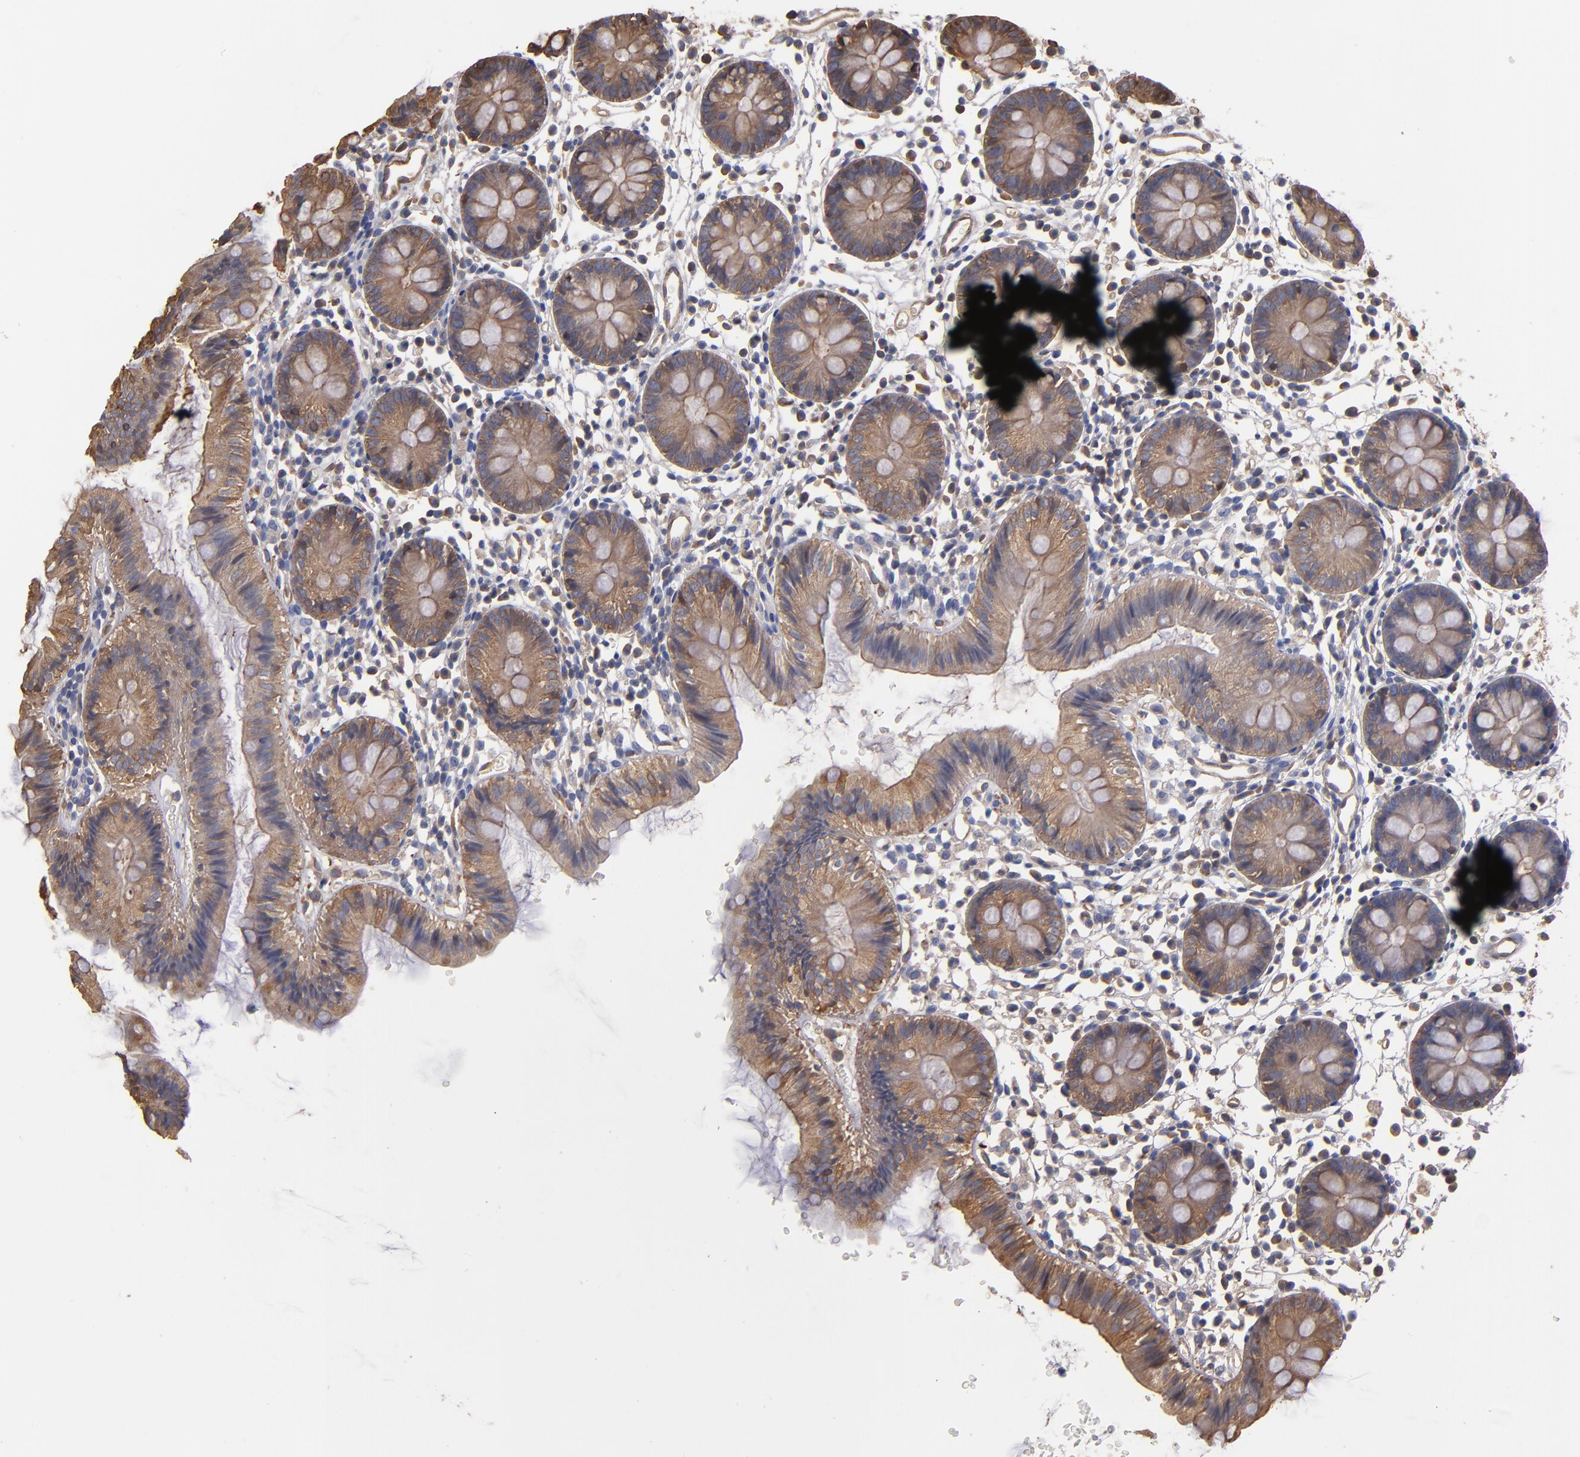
{"staining": {"intensity": "moderate", "quantity": ">75%", "location": "cytoplasmic/membranous"}, "tissue": "colon", "cell_type": "Endothelial cells", "image_type": "normal", "snomed": [{"axis": "morphology", "description": "Normal tissue, NOS"}, {"axis": "topography", "description": "Colon"}], "caption": "This photomicrograph displays IHC staining of benign human colon, with medium moderate cytoplasmic/membranous expression in approximately >75% of endothelial cells.", "gene": "ESYT2", "patient": {"sex": "male", "age": 14}}